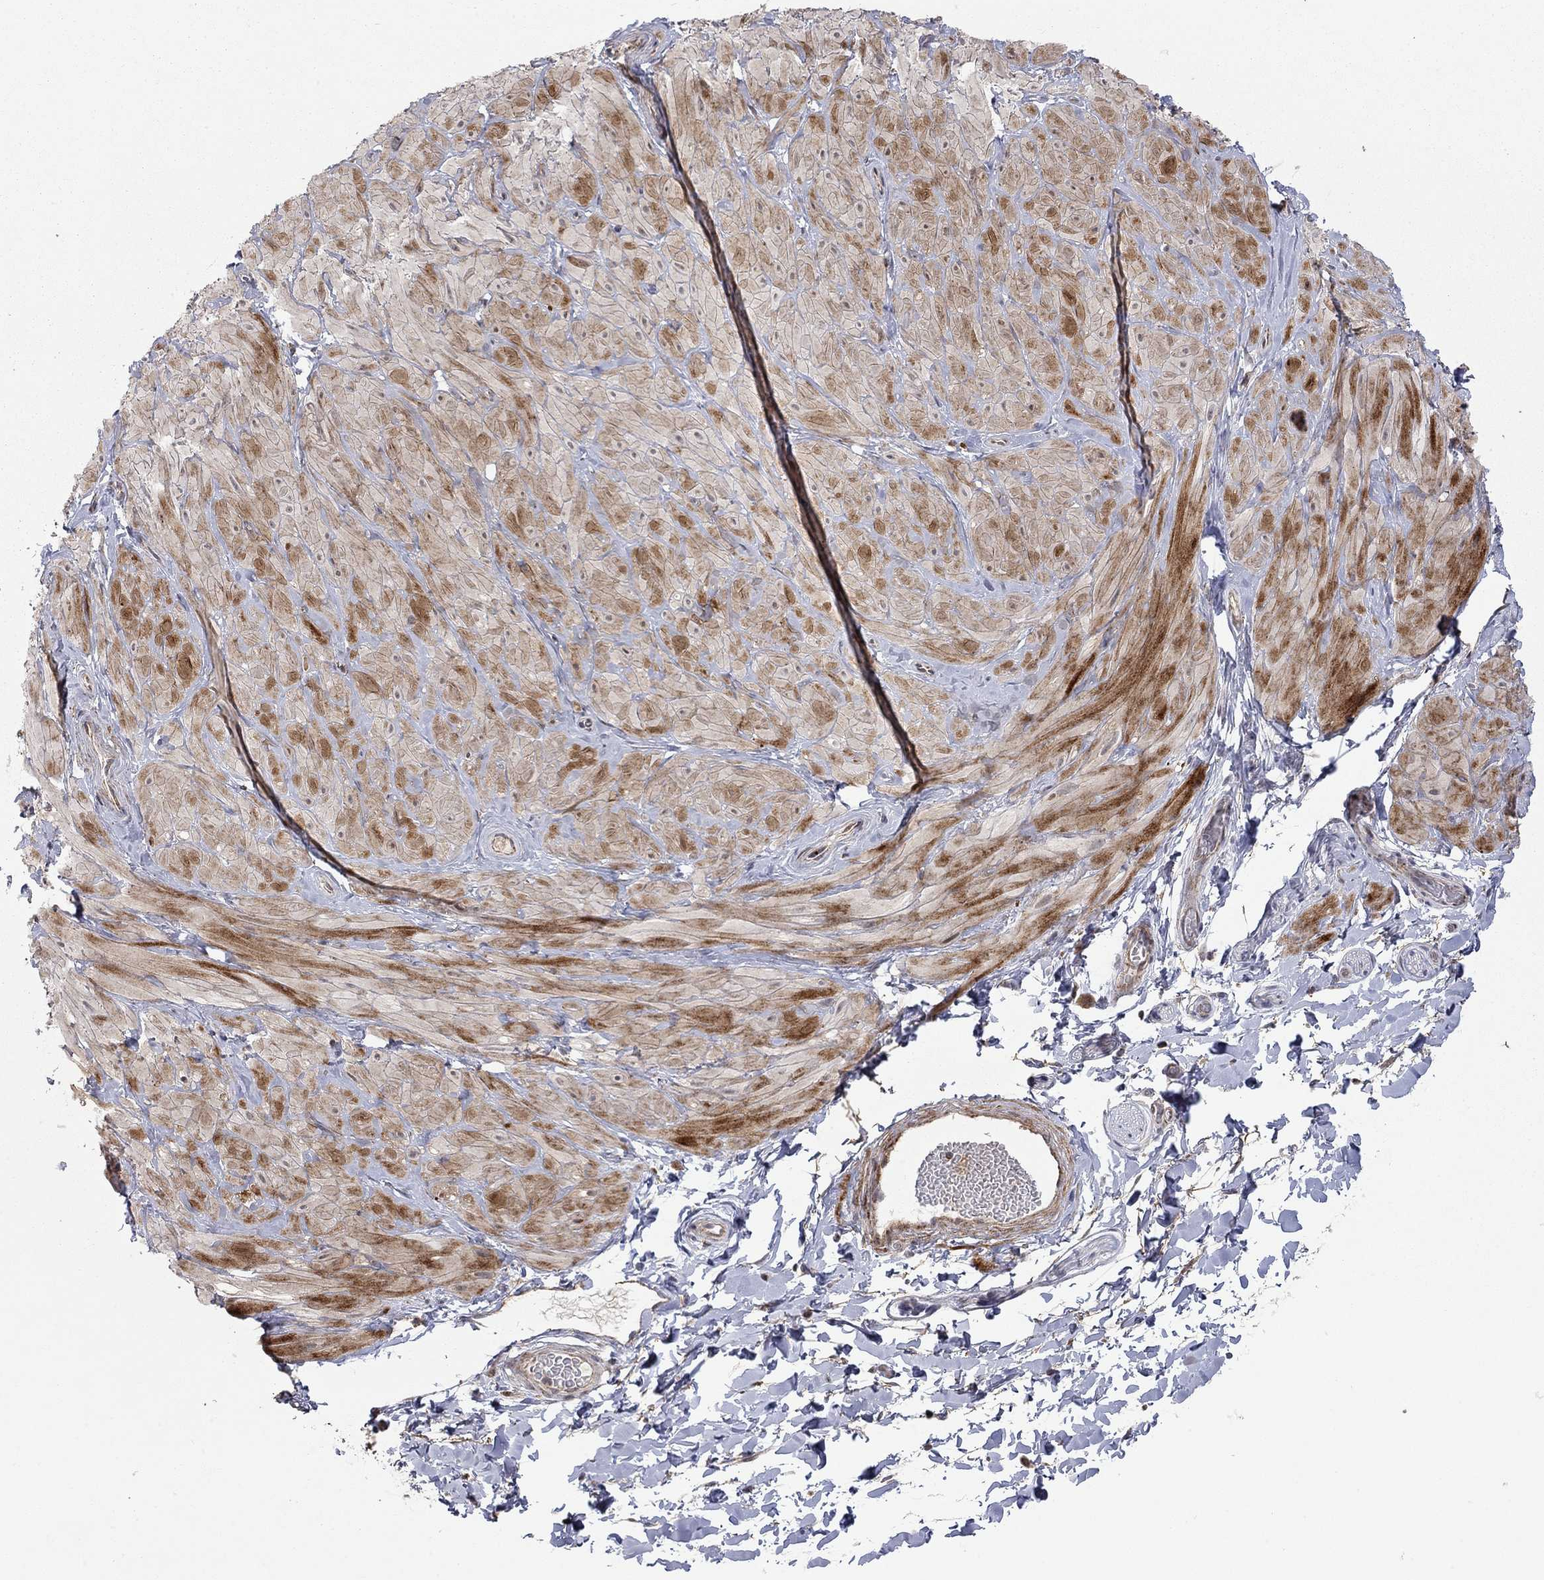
{"staining": {"intensity": "moderate", "quantity": "<25%", "location": "cytoplasmic/membranous"}, "tissue": "soft tissue", "cell_type": "Fibroblasts", "image_type": "normal", "snomed": [{"axis": "morphology", "description": "Normal tissue, NOS"}, {"axis": "topography", "description": "Smooth muscle"}, {"axis": "topography", "description": "Peripheral nerve tissue"}], "caption": "Immunohistochemical staining of benign human soft tissue demonstrates moderate cytoplasmic/membranous protein expression in about <25% of fibroblasts.", "gene": "IDS", "patient": {"sex": "male", "age": 22}}